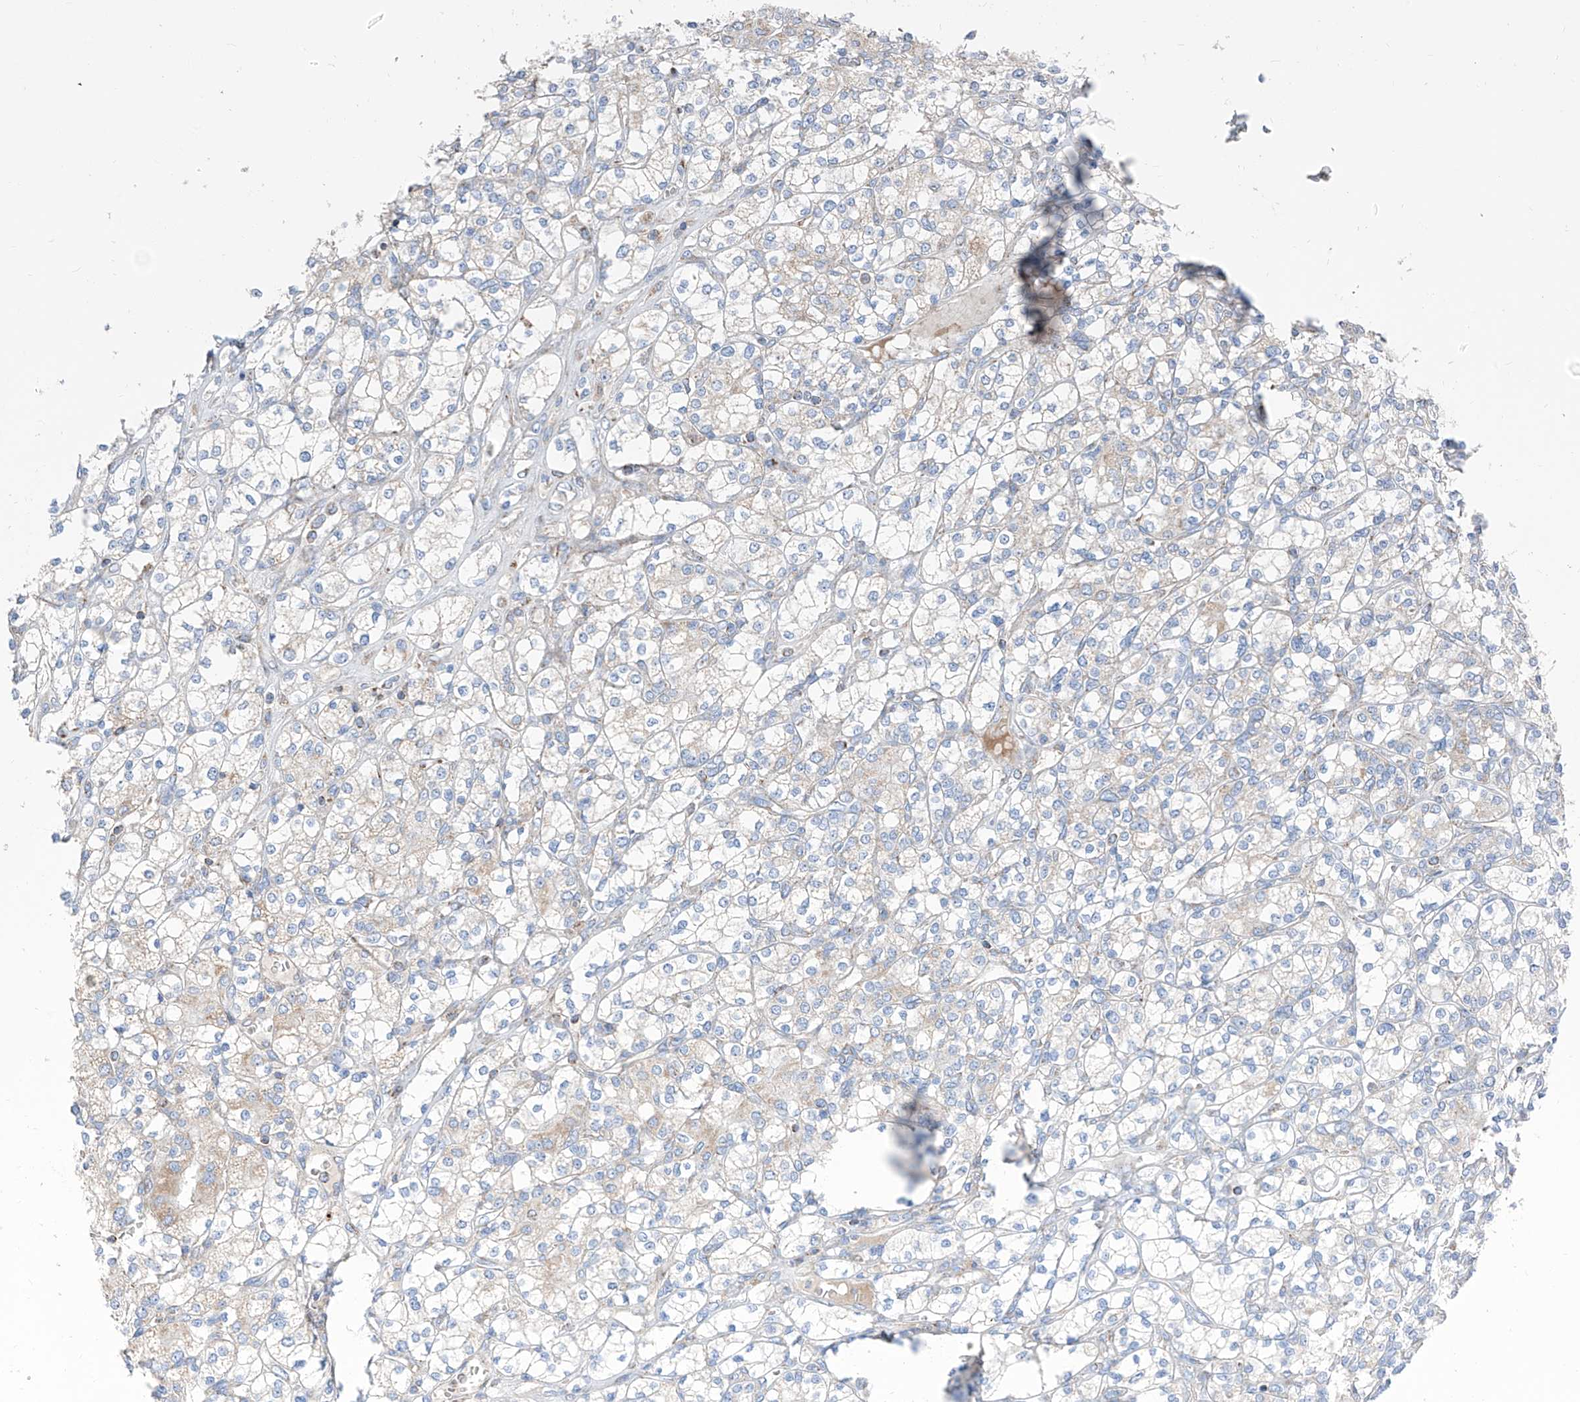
{"staining": {"intensity": "negative", "quantity": "none", "location": "none"}, "tissue": "renal cancer", "cell_type": "Tumor cells", "image_type": "cancer", "snomed": [{"axis": "morphology", "description": "Adenocarcinoma, NOS"}, {"axis": "topography", "description": "Kidney"}], "caption": "IHC of renal adenocarcinoma shows no staining in tumor cells.", "gene": "MRAP", "patient": {"sex": "male", "age": 77}}